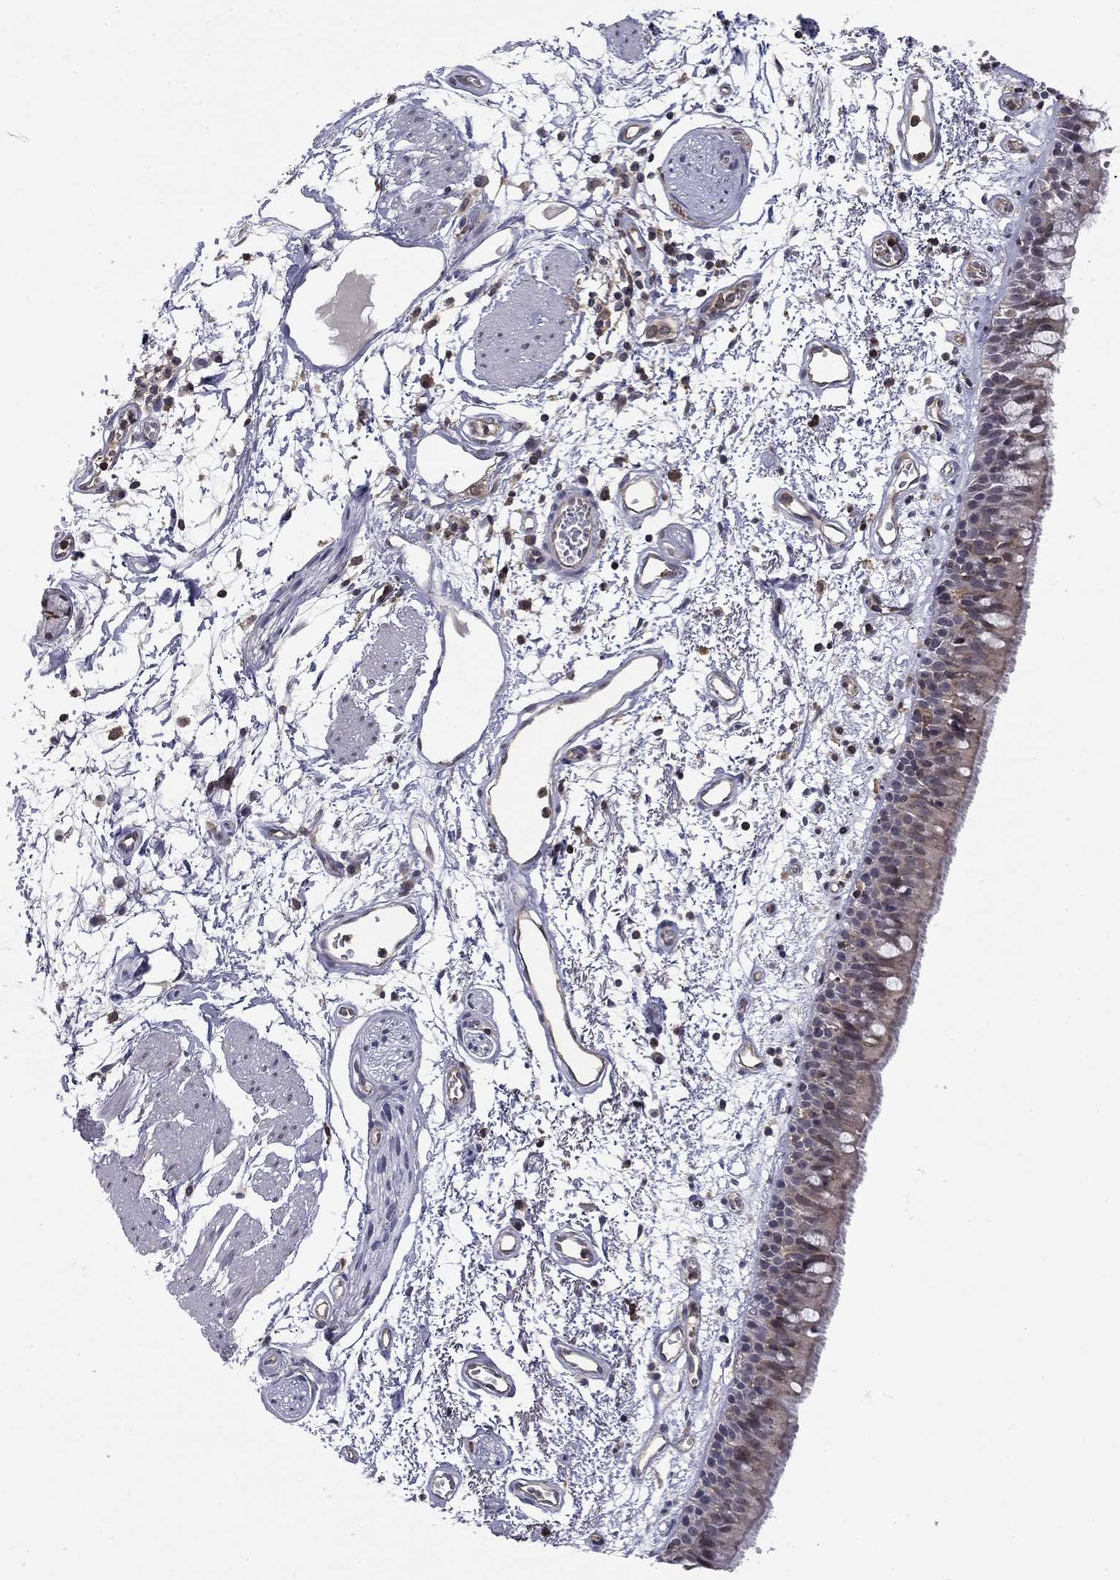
{"staining": {"intensity": "negative", "quantity": "none", "location": "none"}, "tissue": "bronchus", "cell_type": "Respiratory epithelial cells", "image_type": "normal", "snomed": [{"axis": "morphology", "description": "Normal tissue, NOS"}, {"axis": "morphology", "description": "Squamous cell carcinoma, NOS"}, {"axis": "topography", "description": "Cartilage tissue"}, {"axis": "topography", "description": "Bronchus"}, {"axis": "topography", "description": "Lung"}], "caption": "The image displays no significant staining in respiratory epithelial cells of bronchus.", "gene": "PLCB2", "patient": {"sex": "male", "age": 66}}